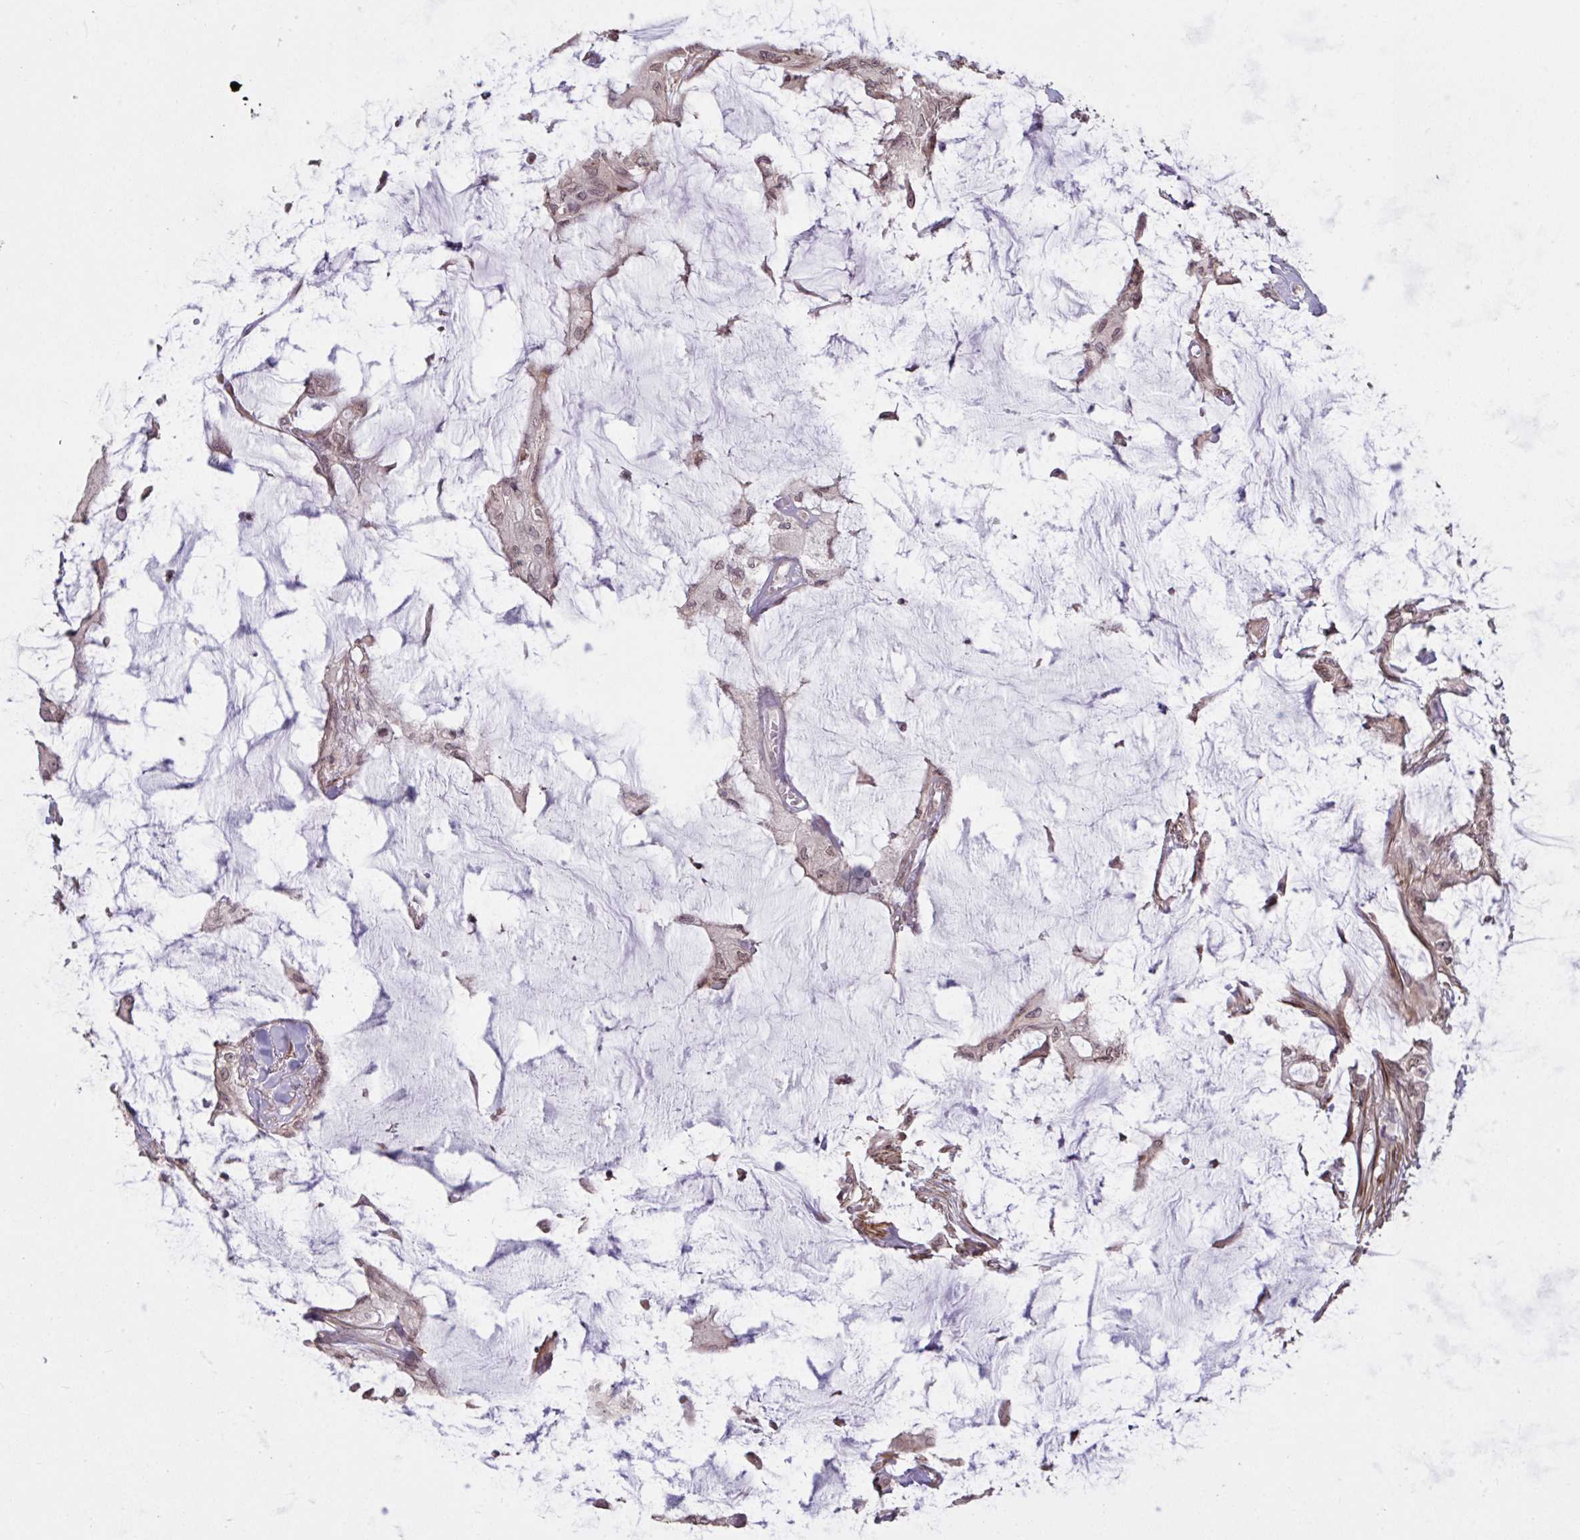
{"staining": {"intensity": "moderate", "quantity": ">75%", "location": "nuclear"}, "tissue": "colorectal cancer", "cell_type": "Tumor cells", "image_type": "cancer", "snomed": [{"axis": "morphology", "description": "Adenocarcinoma, NOS"}, {"axis": "topography", "description": "Rectum"}], "caption": "A high-resolution image shows IHC staining of colorectal cancer, which displays moderate nuclear positivity in approximately >75% of tumor cells.", "gene": "IPO5", "patient": {"sex": "female", "age": 59}}